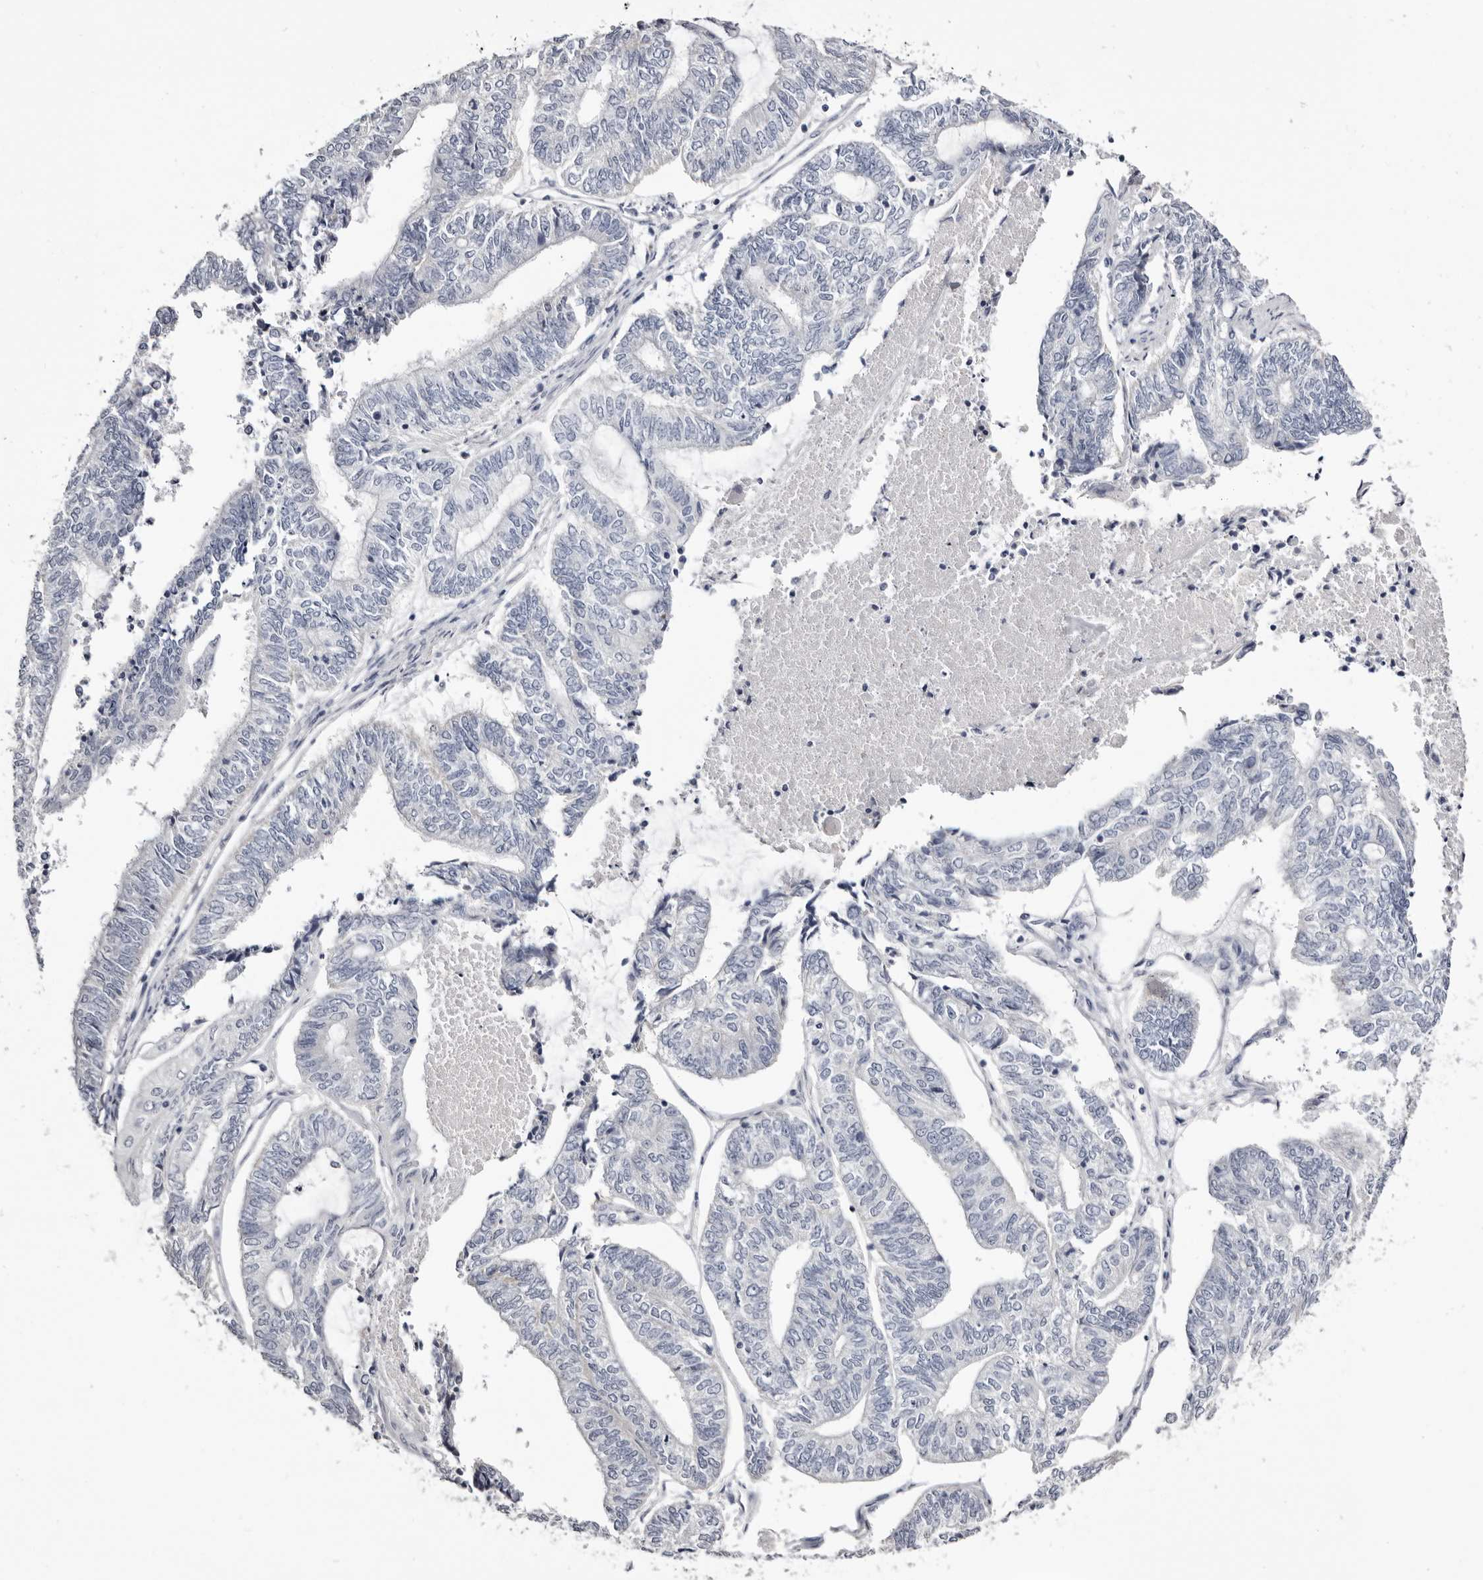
{"staining": {"intensity": "negative", "quantity": "none", "location": "none"}, "tissue": "endometrial cancer", "cell_type": "Tumor cells", "image_type": "cancer", "snomed": [{"axis": "morphology", "description": "Adenocarcinoma, NOS"}, {"axis": "topography", "description": "Uterus"}, {"axis": "topography", "description": "Endometrium"}], "caption": "DAB (3,3'-diaminobenzidine) immunohistochemical staining of endometrial cancer (adenocarcinoma) demonstrates no significant staining in tumor cells. Nuclei are stained in blue.", "gene": "CASQ1", "patient": {"sex": "female", "age": 70}}